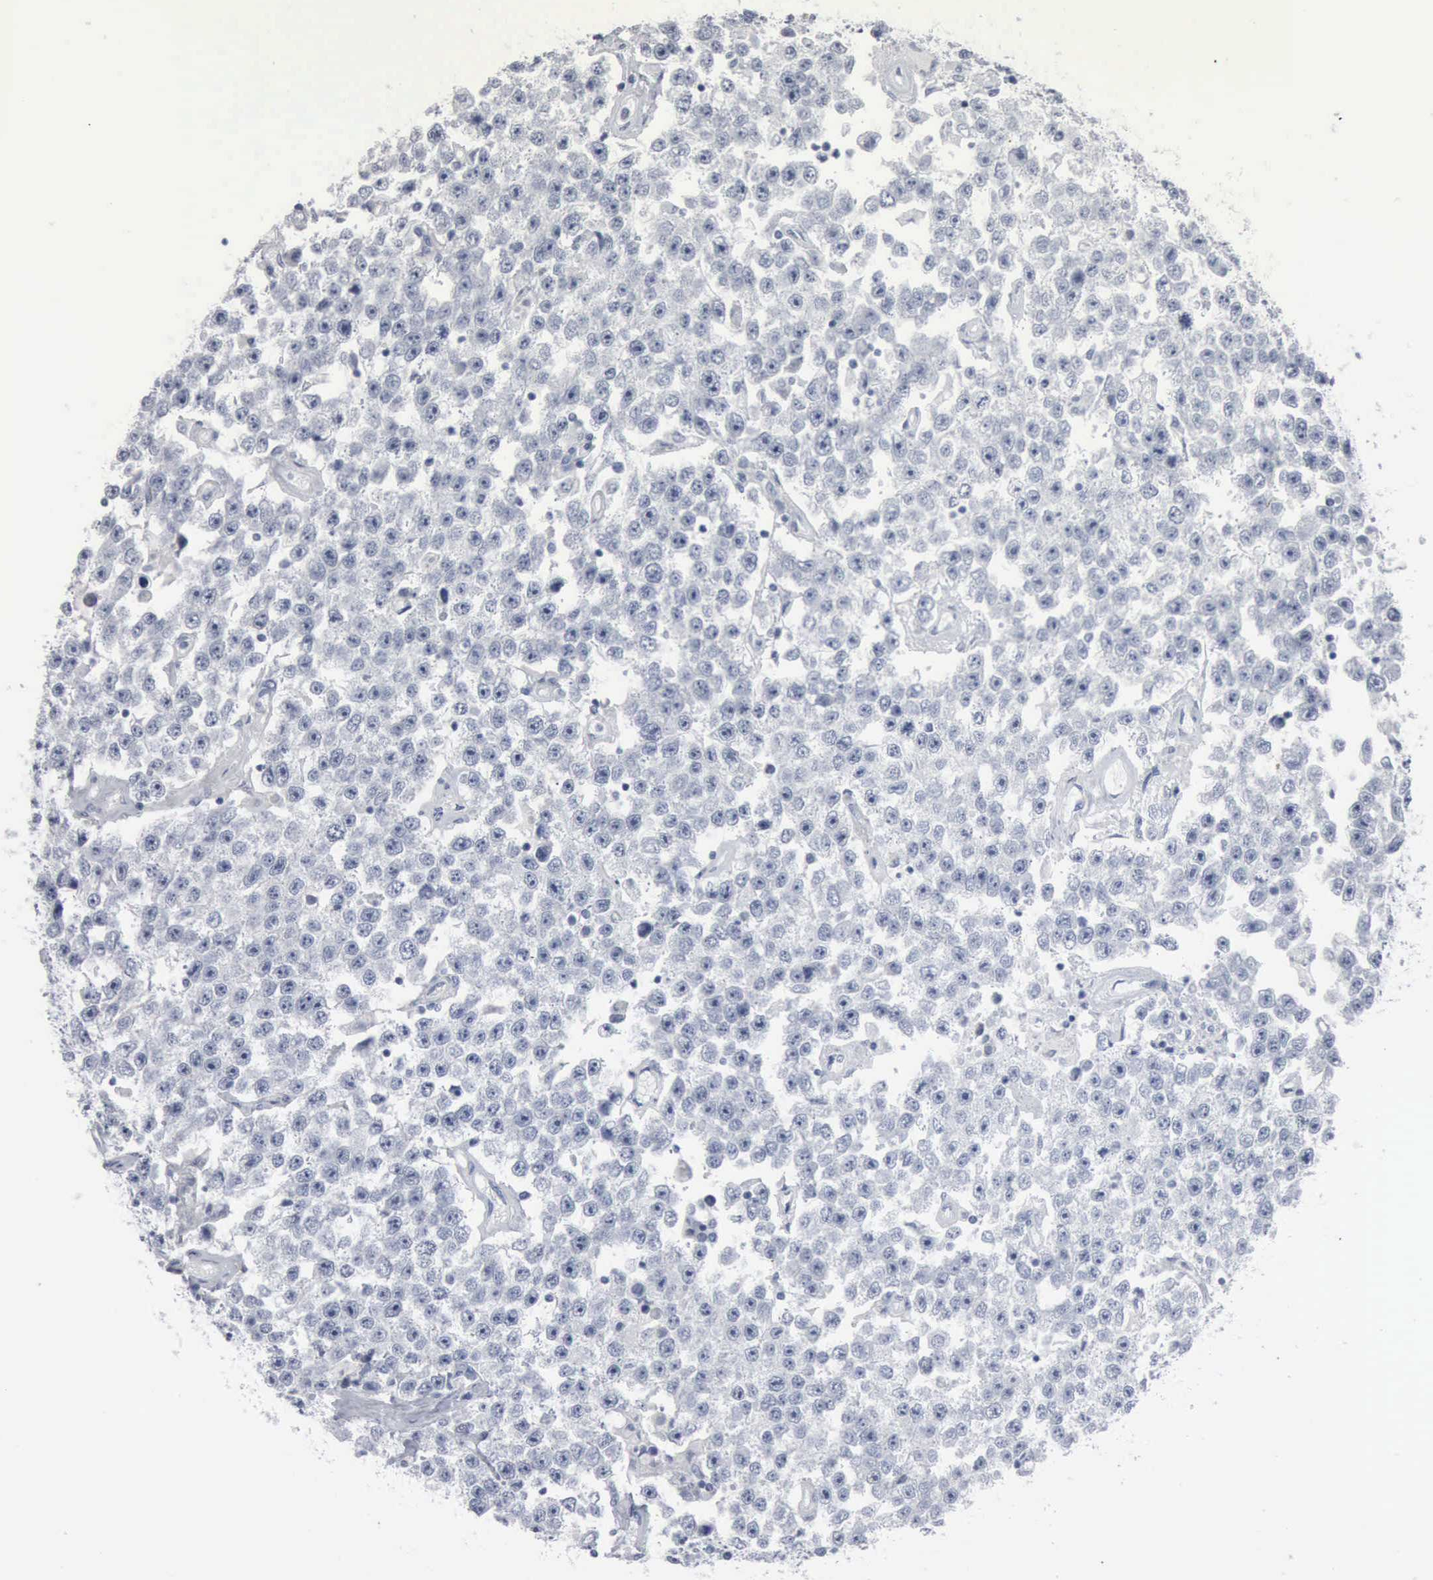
{"staining": {"intensity": "negative", "quantity": "none", "location": "none"}, "tissue": "testis cancer", "cell_type": "Tumor cells", "image_type": "cancer", "snomed": [{"axis": "morphology", "description": "Seminoma, NOS"}, {"axis": "topography", "description": "Testis"}], "caption": "This is an immunohistochemistry micrograph of seminoma (testis). There is no staining in tumor cells.", "gene": "DMD", "patient": {"sex": "male", "age": 52}}